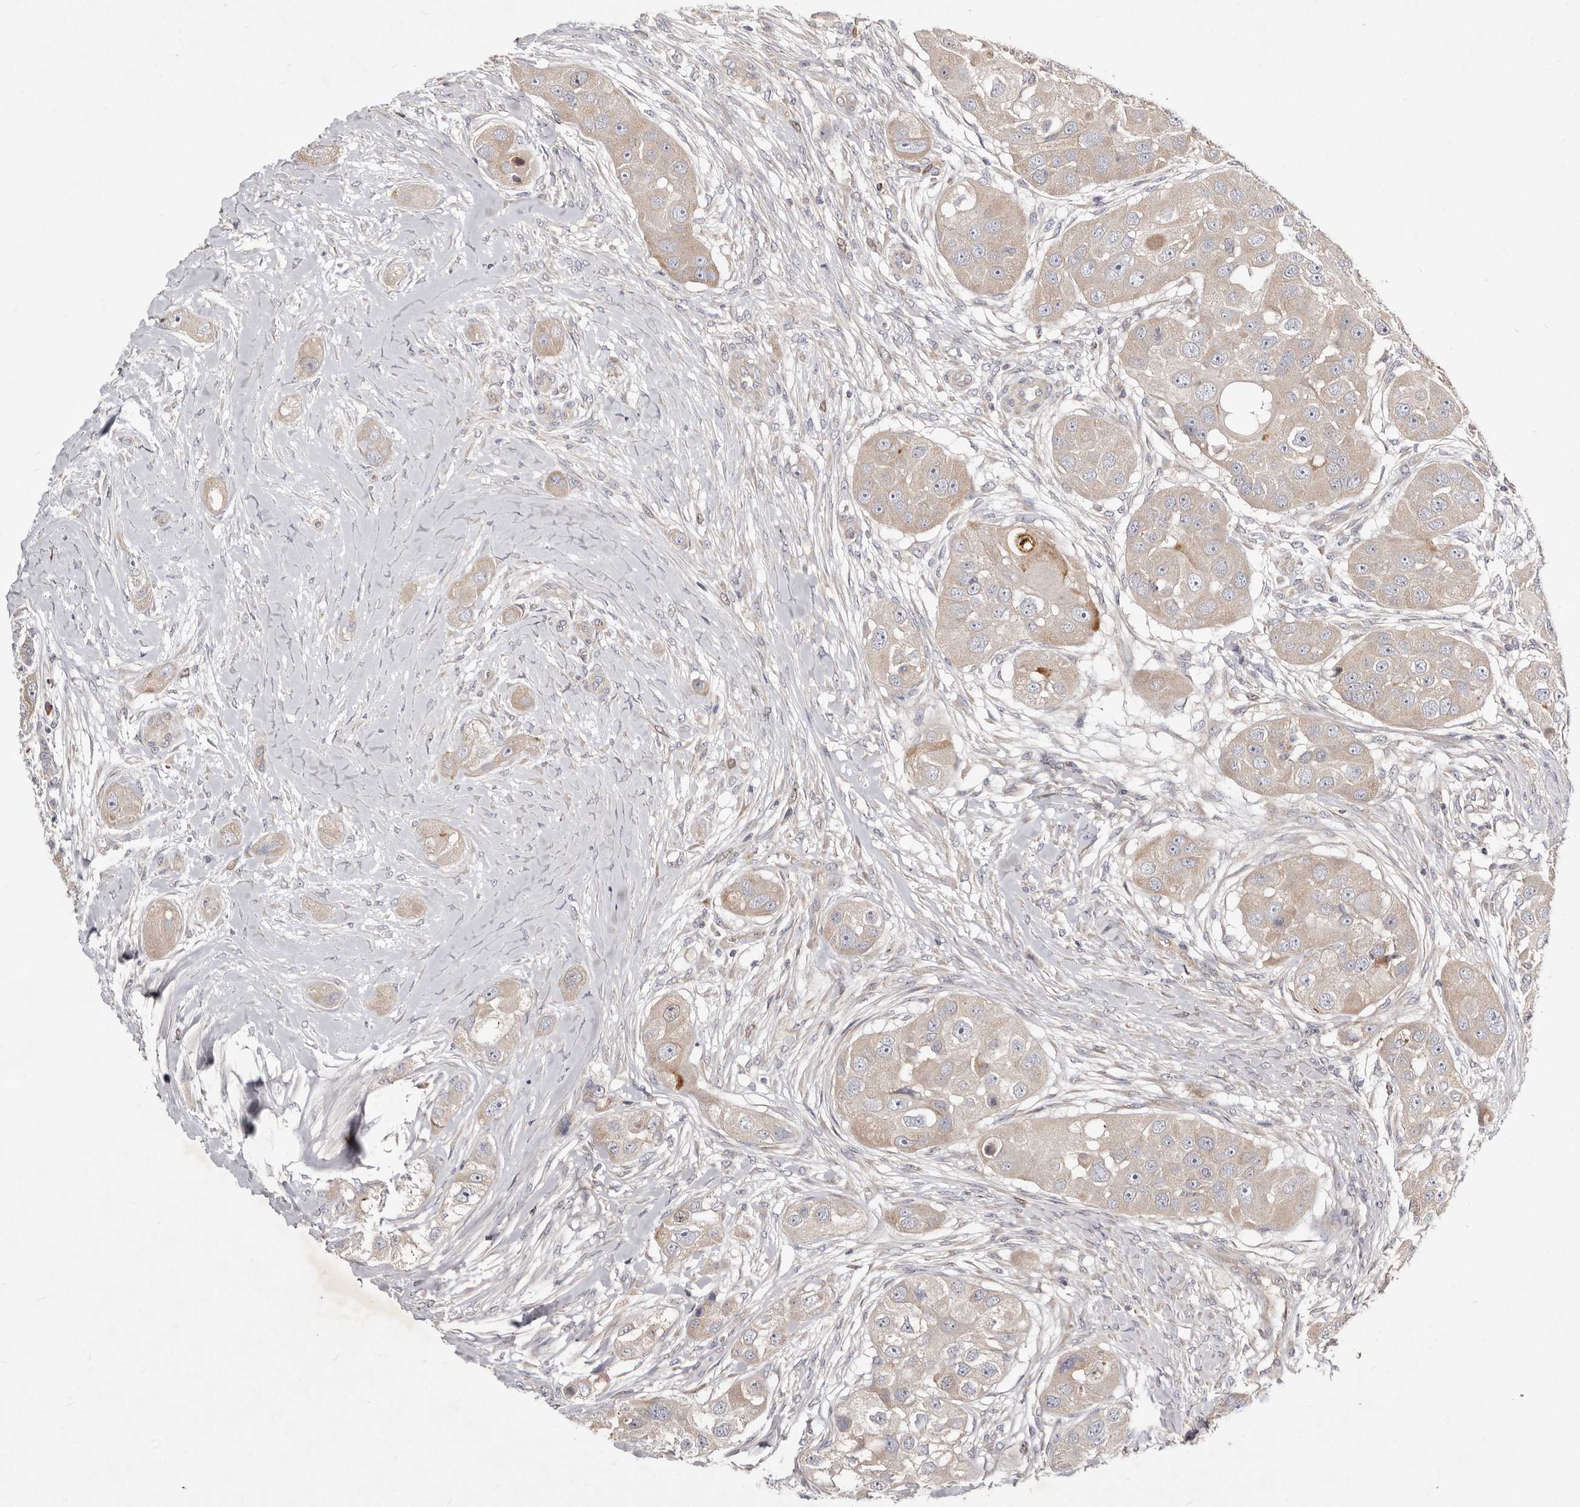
{"staining": {"intensity": "weak", "quantity": "25%-75%", "location": "cytoplasmic/membranous"}, "tissue": "head and neck cancer", "cell_type": "Tumor cells", "image_type": "cancer", "snomed": [{"axis": "morphology", "description": "Normal tissue, NOS"}, {"axis": "morphology", "description": "Squamous cell carcinoma, NOS"}, {"axis": "topography", "description": "Skeletal muscle"}, {"axis": "topography", "description": "Head-Neck"}], "caption": "Immunohistochemistry micrograph of neoplastic tissue: squamous cell carcinoma (head and neck) stained using IHC shows low levels of weak protein expression localized specifically in the cytoplasmic/membranous of tumor cells, appearing as a cytoplasmic/membranous brown color.", "gene": "SLC25A20", "patient": {"sex": "male", "age": 51}}